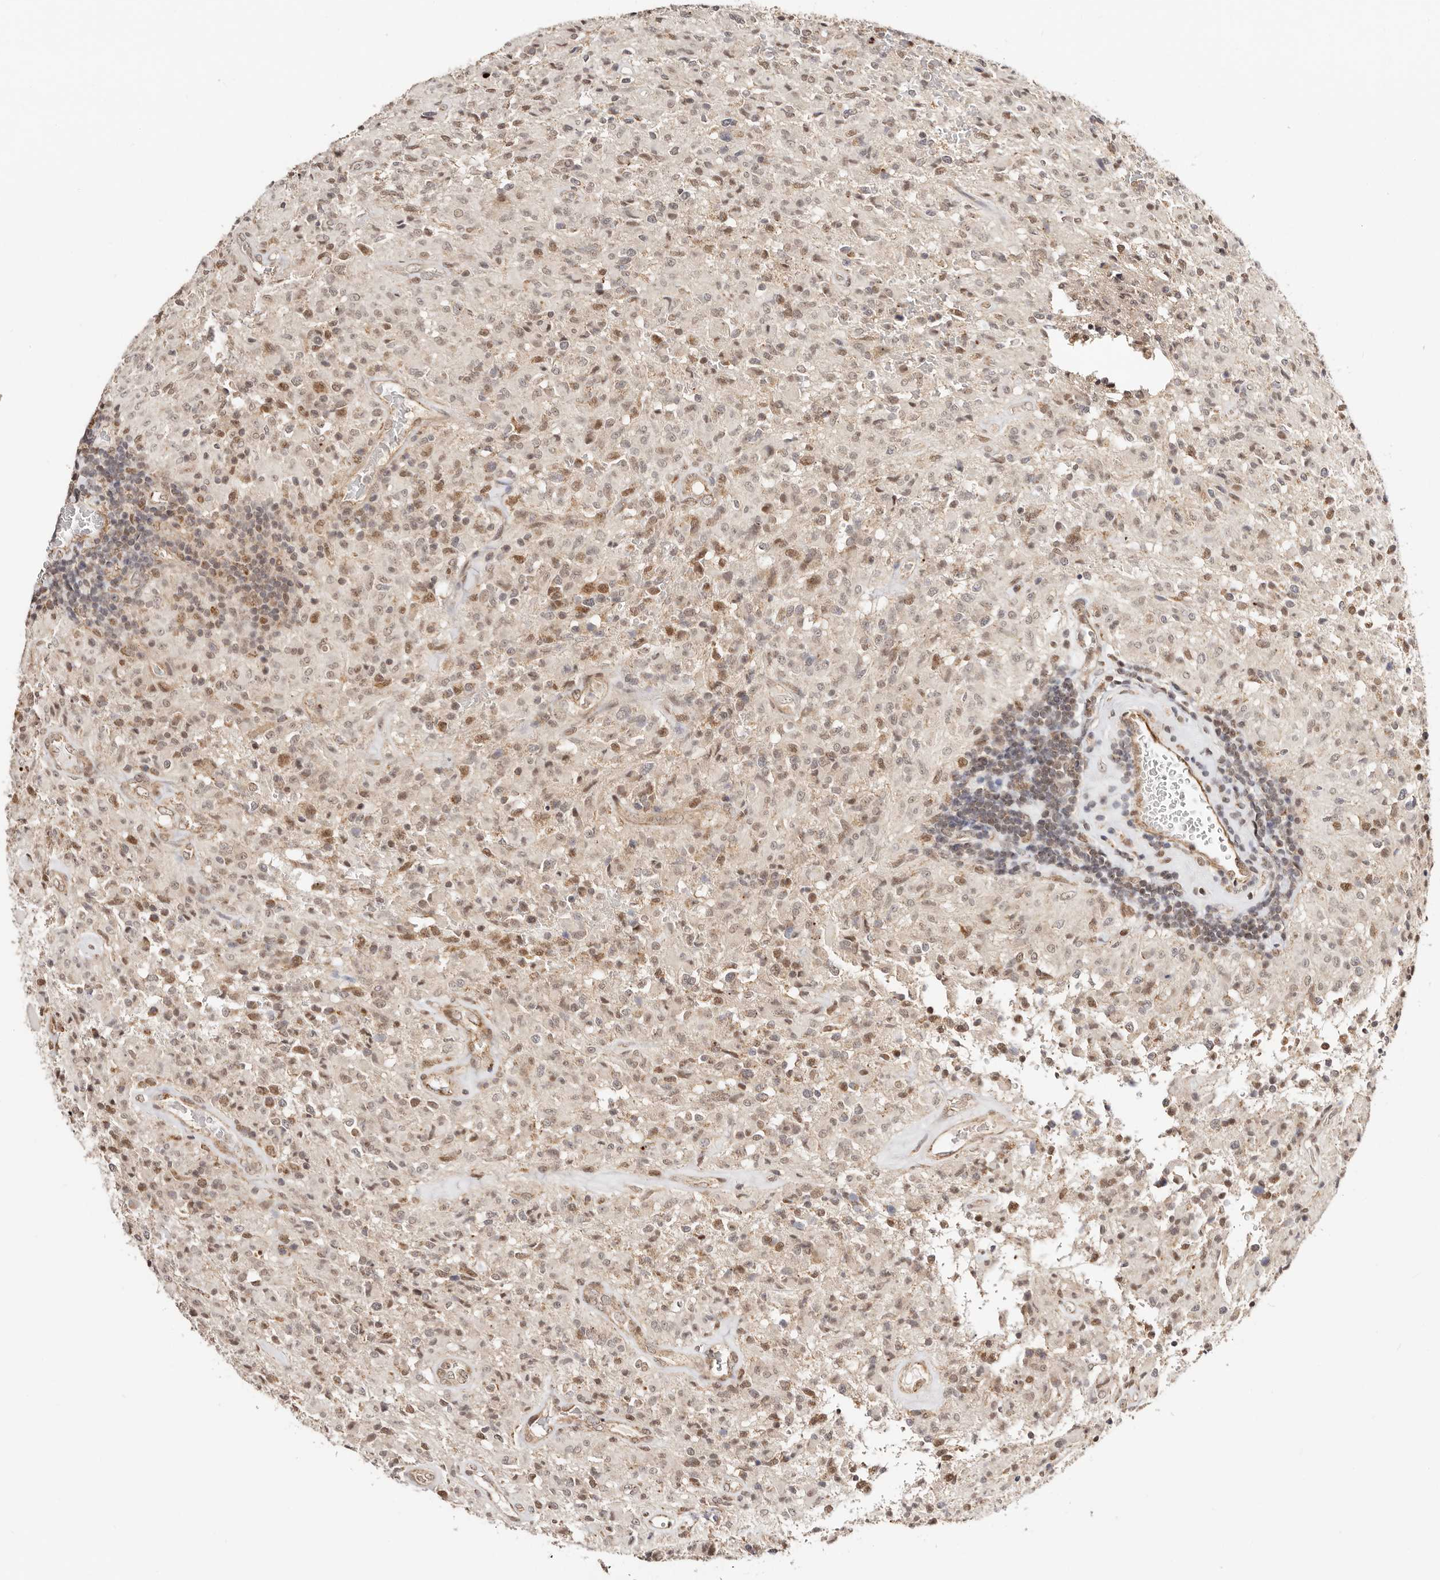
{"staining": {"intensity": "moderate", "quantity": "25%-75%", "location": "nuclear"}, "tissue": "glioma", "cell_type": "Tumor cells", "image_type": "cancer", "snomed": [{"axis": "morphology", "description": "Glioma, malignant, High grade"}, {"axis": "topography", "description": "Brain"}], "caption": "Glioma stained with a brown dye demonstrates moderate nuclear positive expression in about 25%-75% of tumor cells.", "gene": "CTNNBL1", "patient": {"sex": "female", "age": 57}}